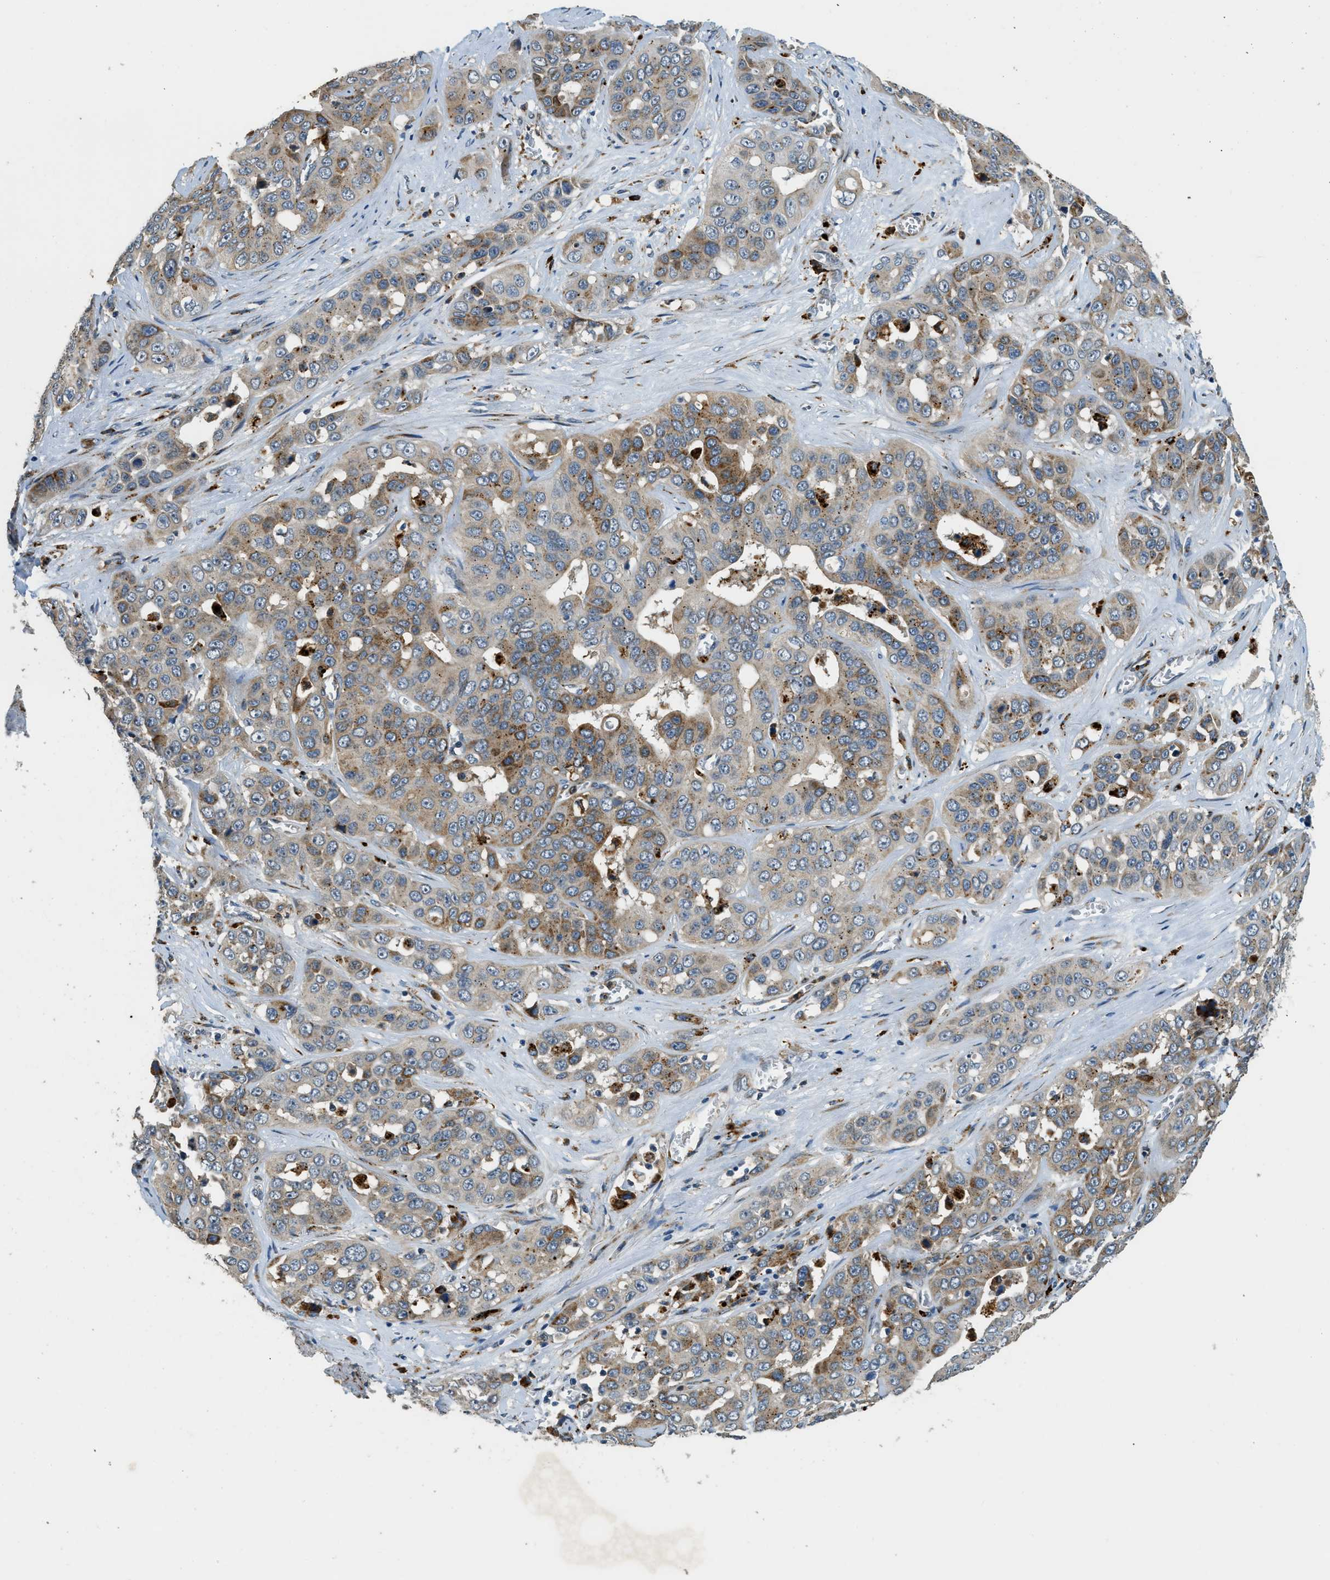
{"staining": {"intensity": "moderate", "quantity": "25%-75%", "location": "cytoplasmic/membranous"}, "tissue": "liver cancer", "cell_type": "Tumor cells", "image_type": "cancer", "snomed": [{"axis": "morphology", "description": "Cholangiocarcinoma"}, {"axis": "topography", "description": "Liver"}], "caption": "DAB (3,3'-diaminobenzidine) immunohistochemical staining of liver cholangiocarcinoma exhibits moderate cytoplasmic/membranous protein positivity in about 25%-75% of tumor cells.", "gene": "HERC2", "patient": {"sex": "female", "age": 52}}